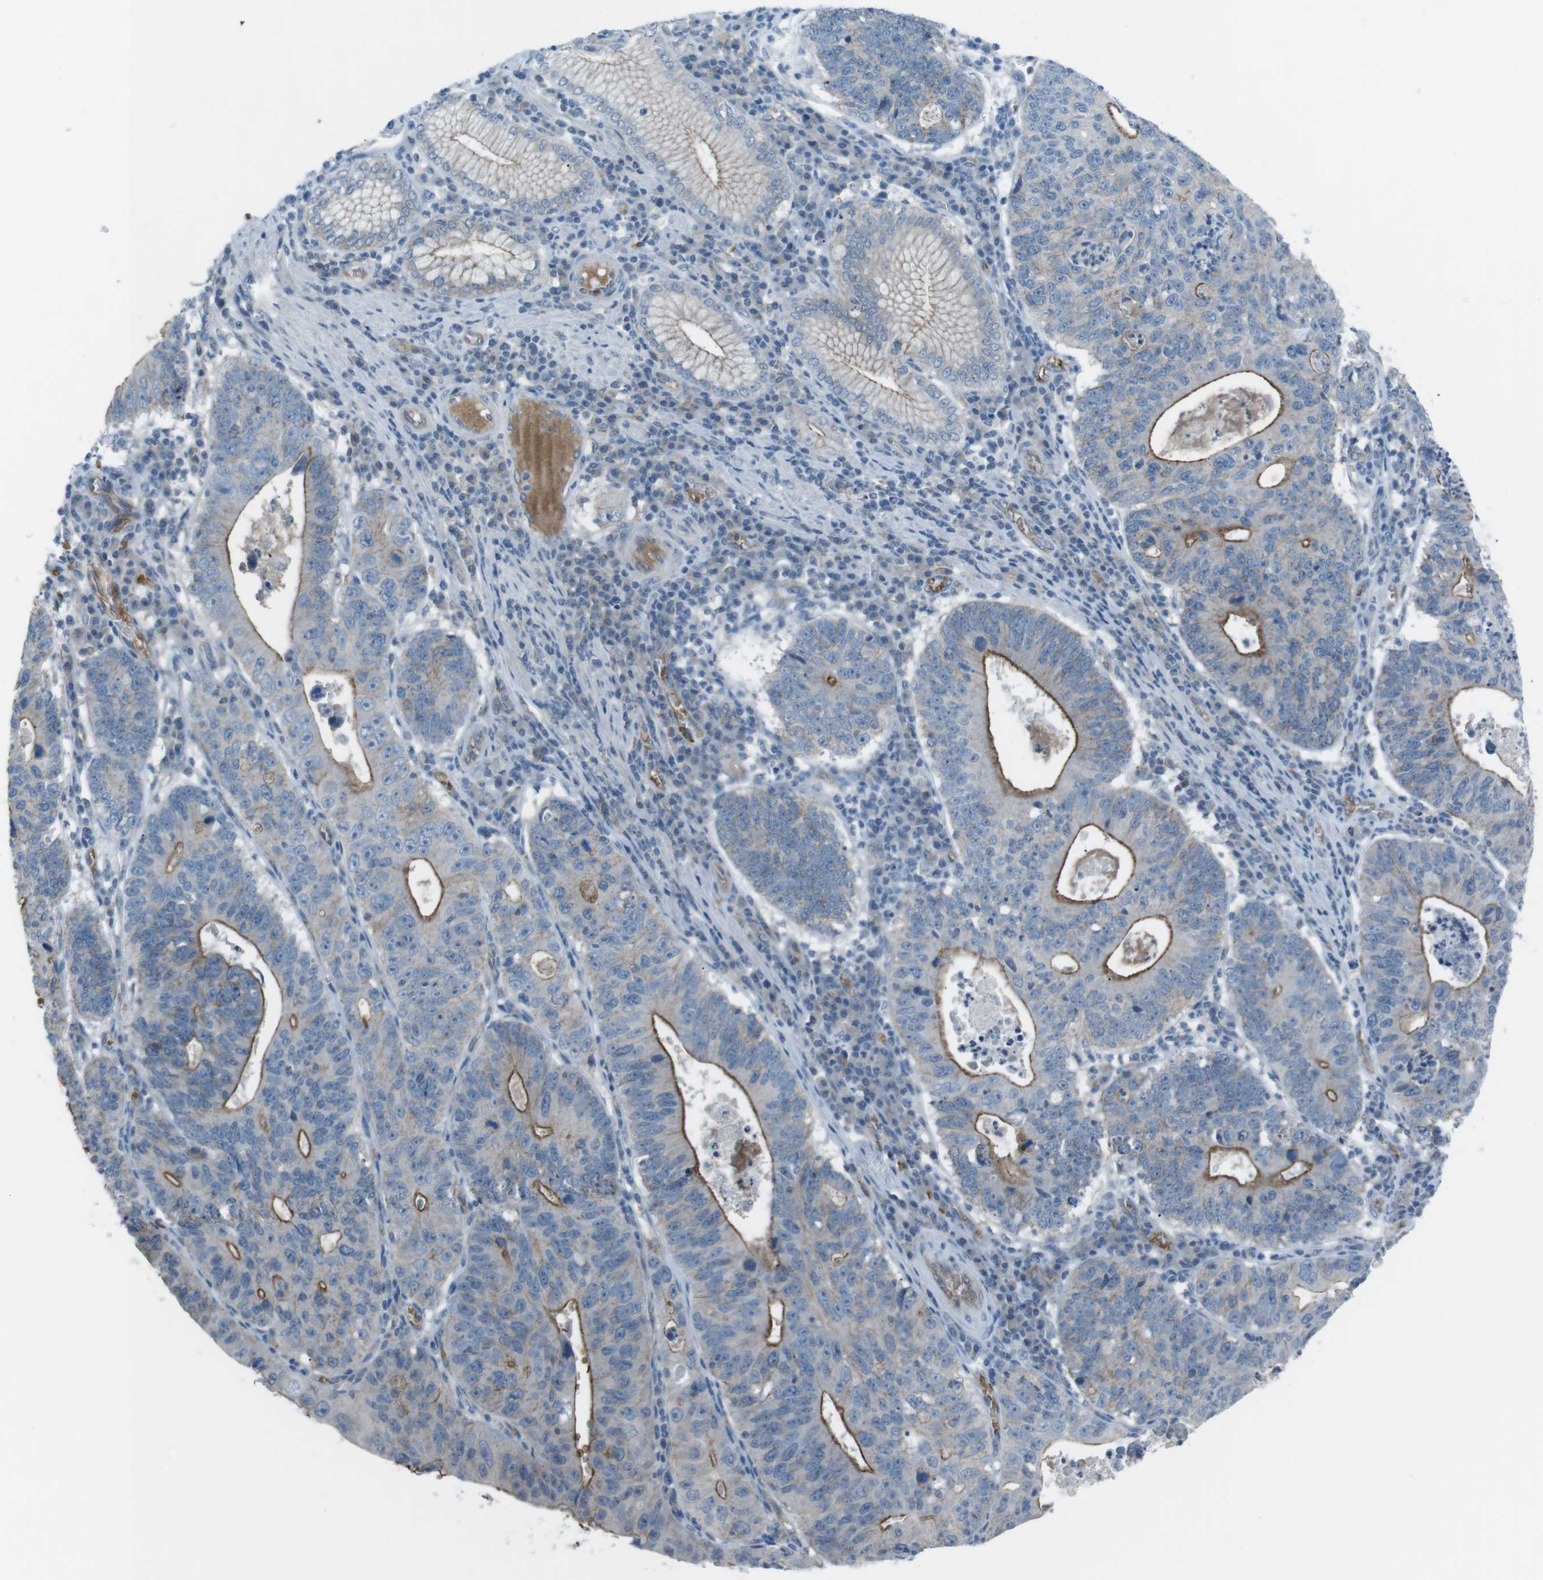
{"staining": {"intensity": "moderate", "quantity": "25%-75%", "location": "cytoplasmic/membranous"}, "tissue": "stomach cancer", "cell_type": "Tumor cells", "image_type": "cancer", "snomed": [{"axis": "morphology", "description": "Adenocarcinoma, NOS"}, {"axis": "topography", "description": "Stomach"}], "caption": "Stomach adenocarcinoma stained with DAB (3,3'-diaminobenzidine) immunohistochemistry exhibits medium levels of moderate cytoplasmic/membranous expression in about 25%-75% of tumor cells.", "gene": "SPTA1", "patient": {"sex": "male", "age": 59}}